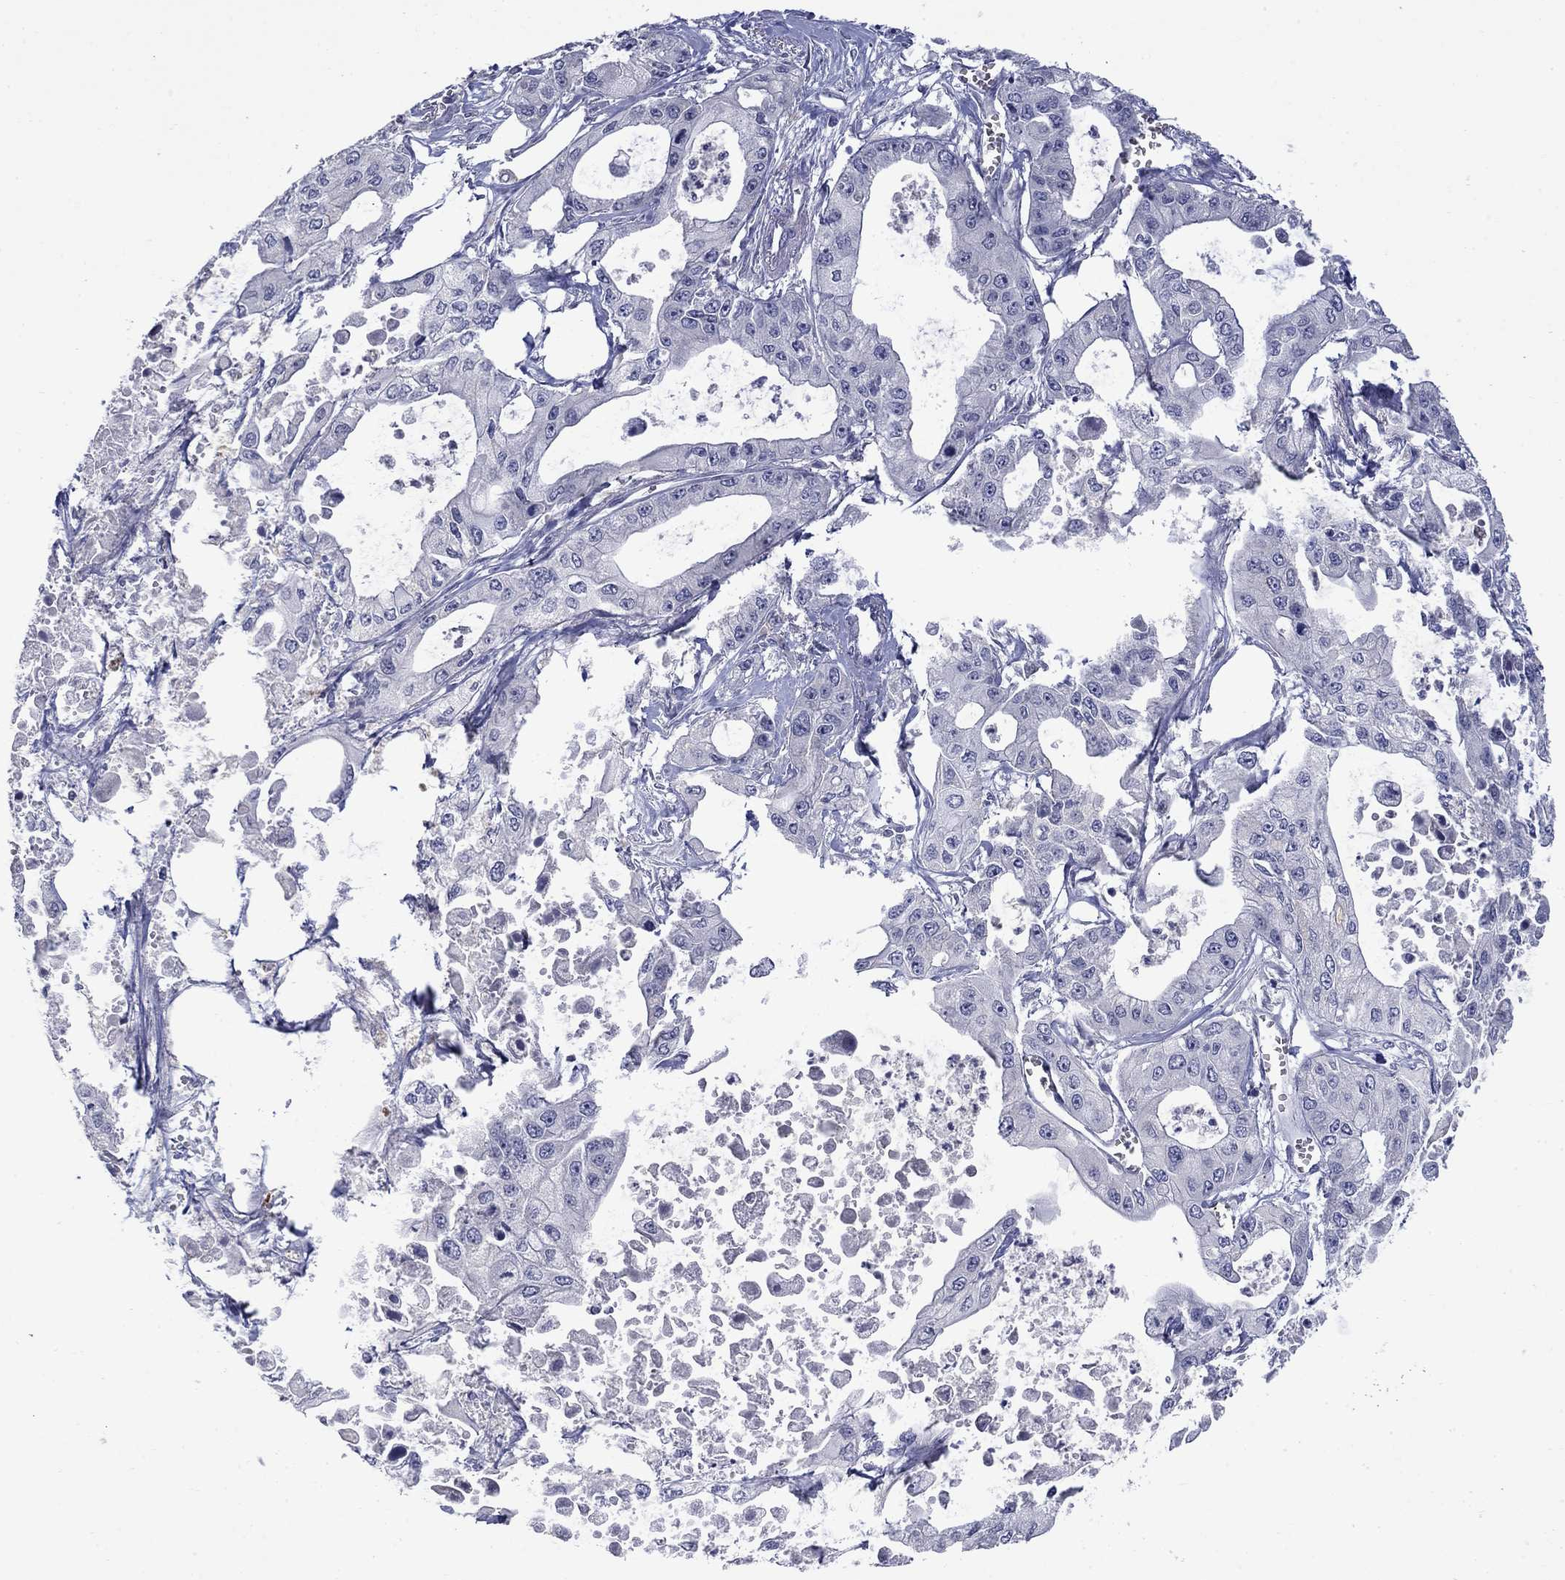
{"staining": {"intensity": "negative", "quantity": "none", "location": "none"}, "tissue": "pancreatic cancer", "cell_type": "Tumor cells", "image_type": "cancer", "snomed": [{"axis": "morphology", "description": "Adenocarcinoma, NOS"}, {"axis": "topography", "description": "Pancreas"}], "caption": "Tumor cells are negative for brown protein staining in pancreatic cancer.", "gene": "PLEK", "patient": {"sex": "male", "age": 70}}